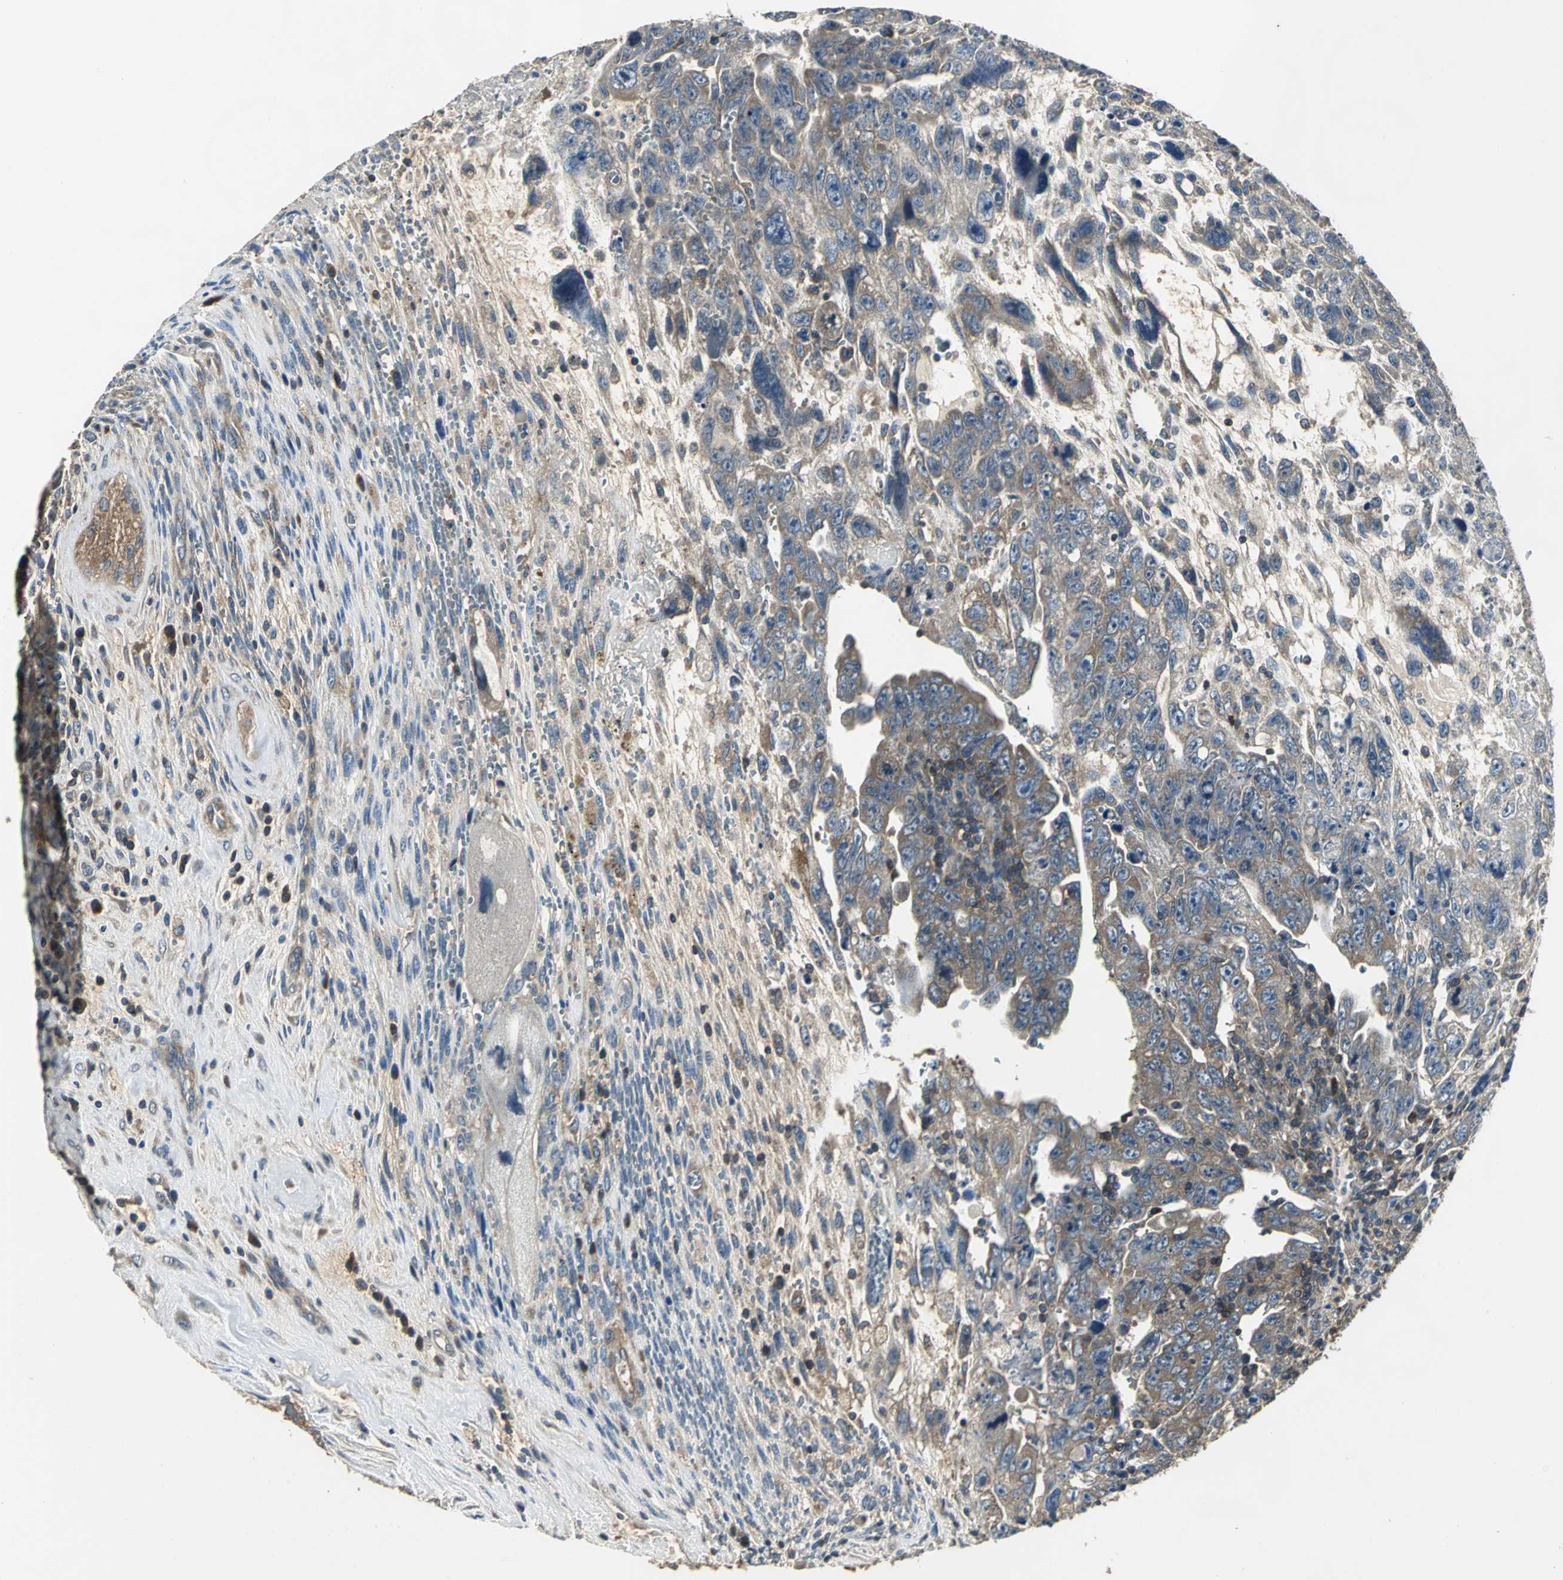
{"staining": {"intensity": "weak", "quantity": ">75%", "location": "cytoplasmic/membranous"}, "tissue": "testis cancer", "cell_type": "Tumor cells", "image_type": "cancer", "snomed": [{"axis": "morphology", "description": "Carcinoma, Embryonal, NOS"}, {"axis": "topography", "description": "Testis"}], "caption": "Immunohistochemical staining of human testis cancer displays weak cytoplasmic/membranous protein staining in approximately >75% of tumor cells.", "gene": "IRF3", "patient": {"sex": "male", "age": 28}}